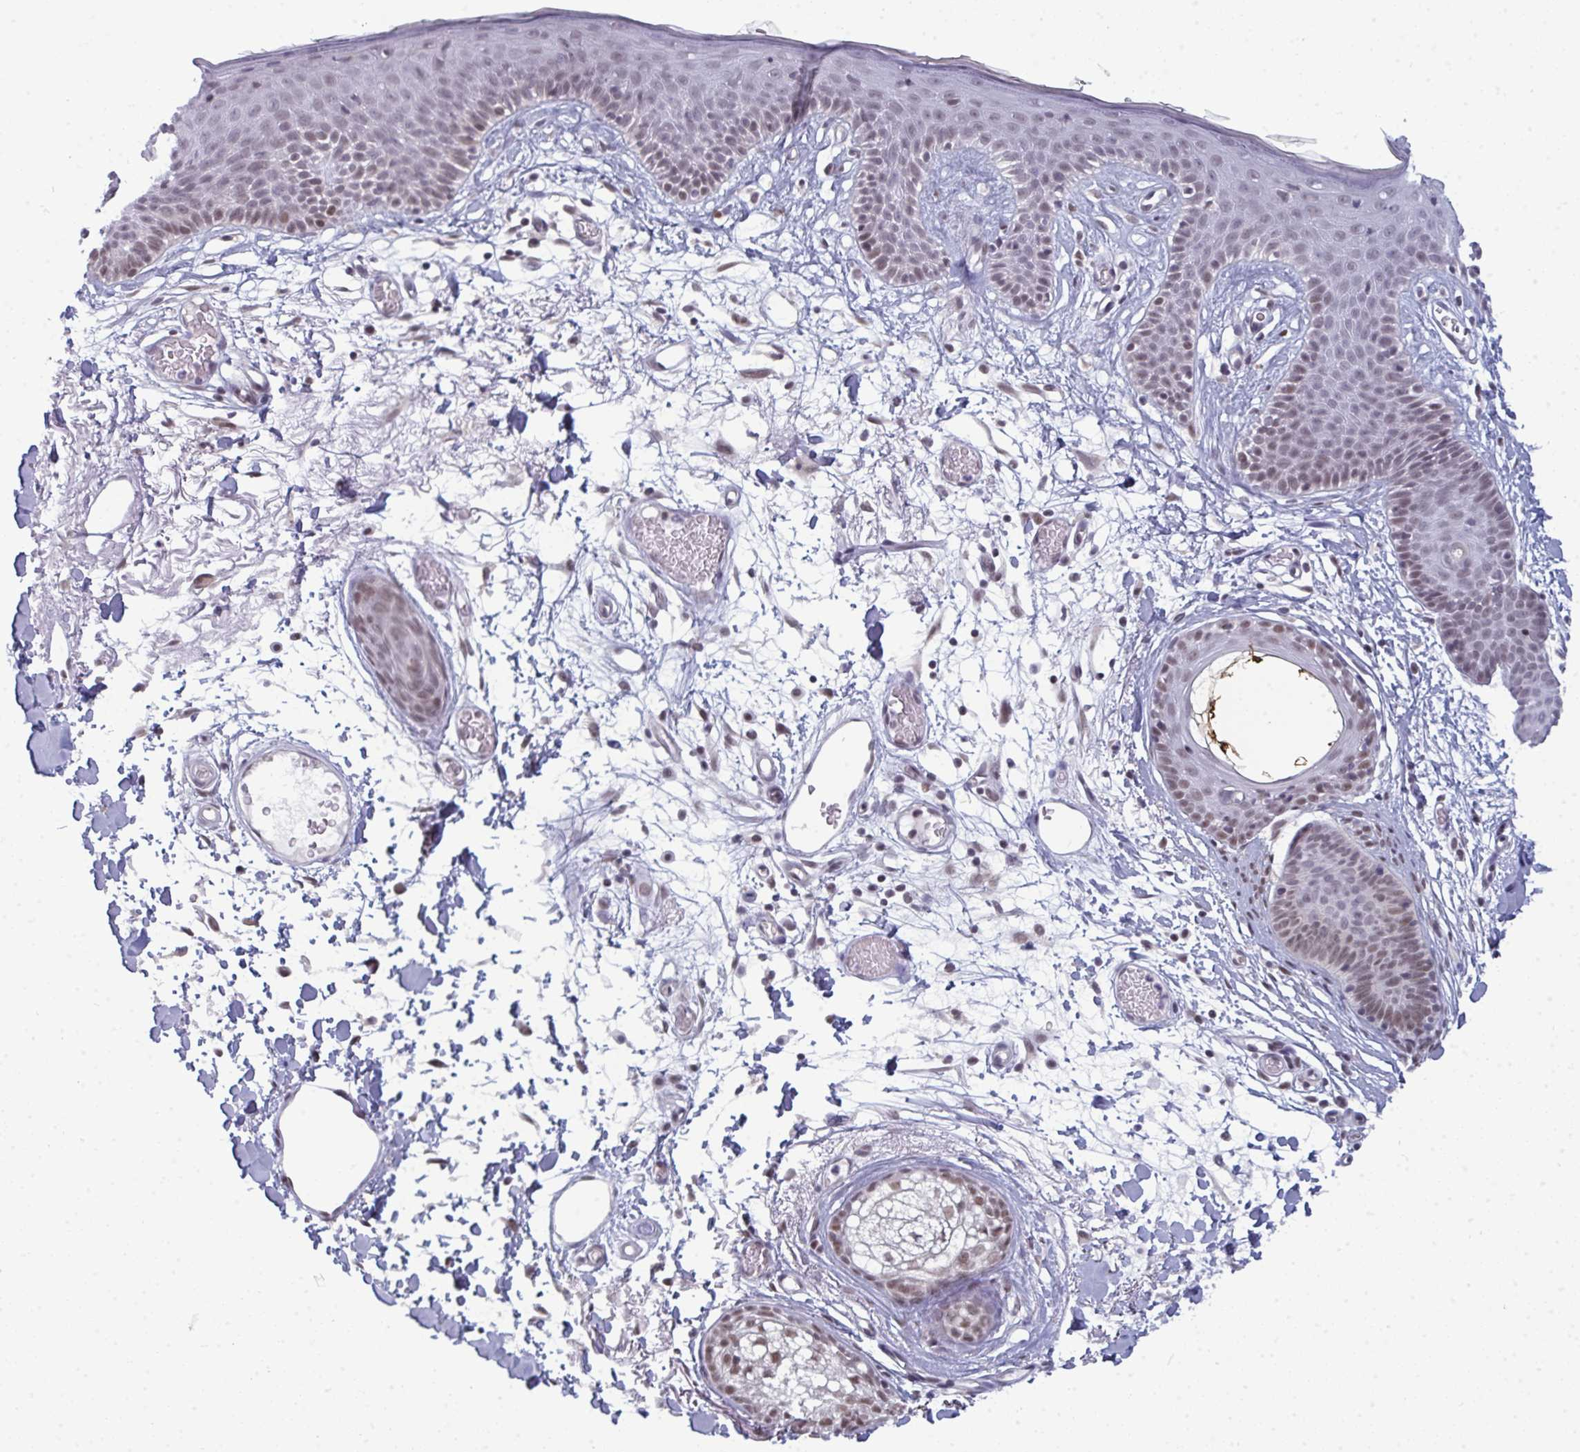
{"staining": {"intensity": "negative", "quantity": "none", "location": "none"}, "tissue": "skin", "cell_type": "Fibroblasts", "image_type": "normal", "snomed": [{"axis": "morphology", "description": "Normal tissue, NOS"}, {"axis": "topography", "description": "Skin"}], "caption": "High power microscopy histopathology image of an IHC micrograph of benign skin, revealing no significant positivity in fibroblasts.", "gene": "ATF1", "patient": {"sex": "male", "age": 79}}